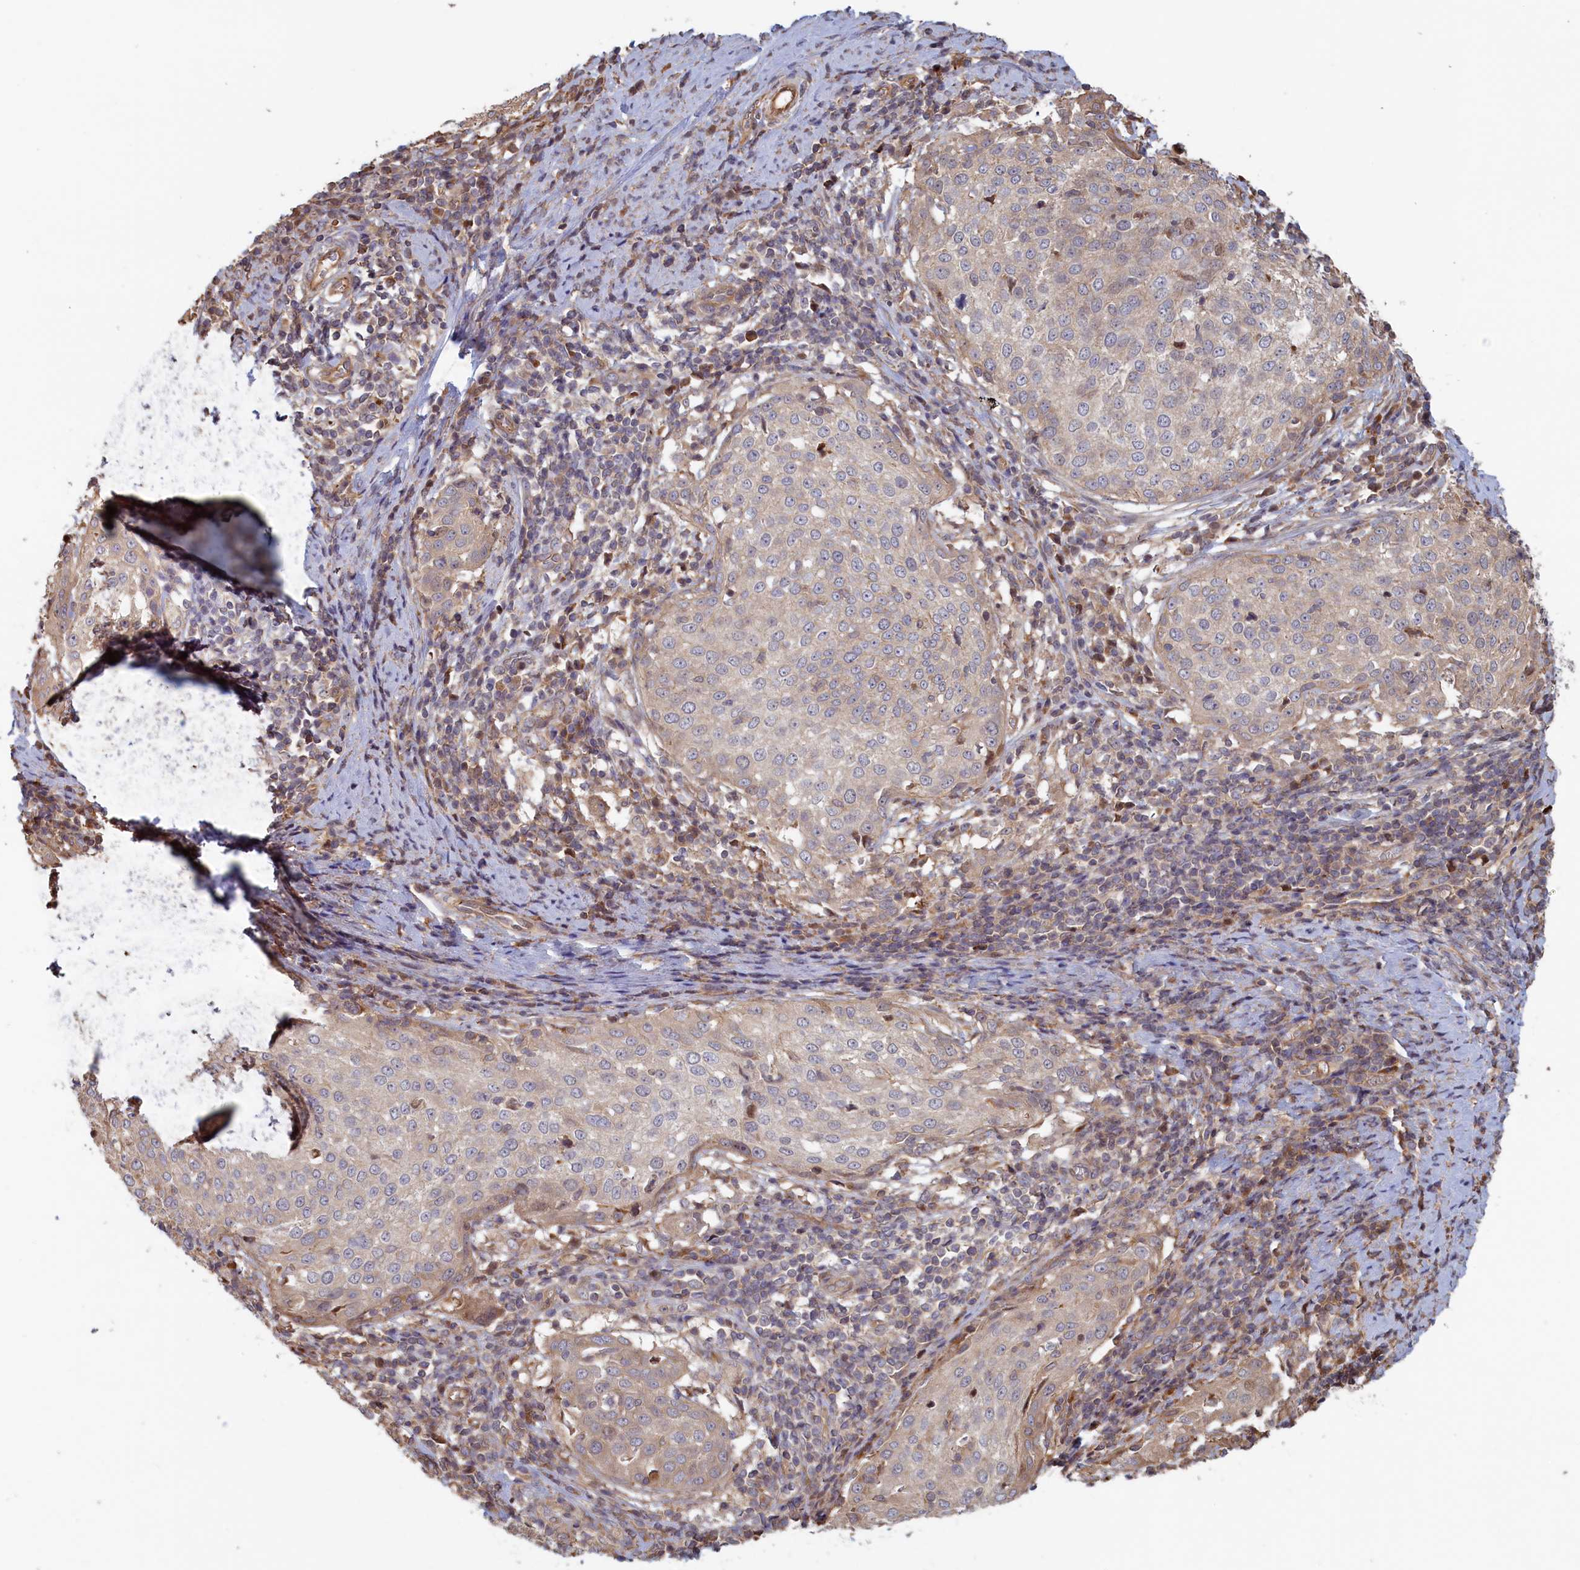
{"staining": {"intensity": "weak", "quantity": "<25%", "location": "cytoplasmic/membranous"}, "tissue": "cervical cancer", "cell_type": "Tumor cells", "image_type": "cancer", "snomed": [{"axis": "morphology", "description": "Squamous cell carcinoma, NOS"}, {"axis": "topography", "description": "Cervix"}], "caption": "Immunohistochemical staining of human cervical cancer (squamous cell carcinoma) exhibits no significant positivity in tumor cells.", "gene": "RILPL1", "patient": {"sex": "female", "age": 57}}